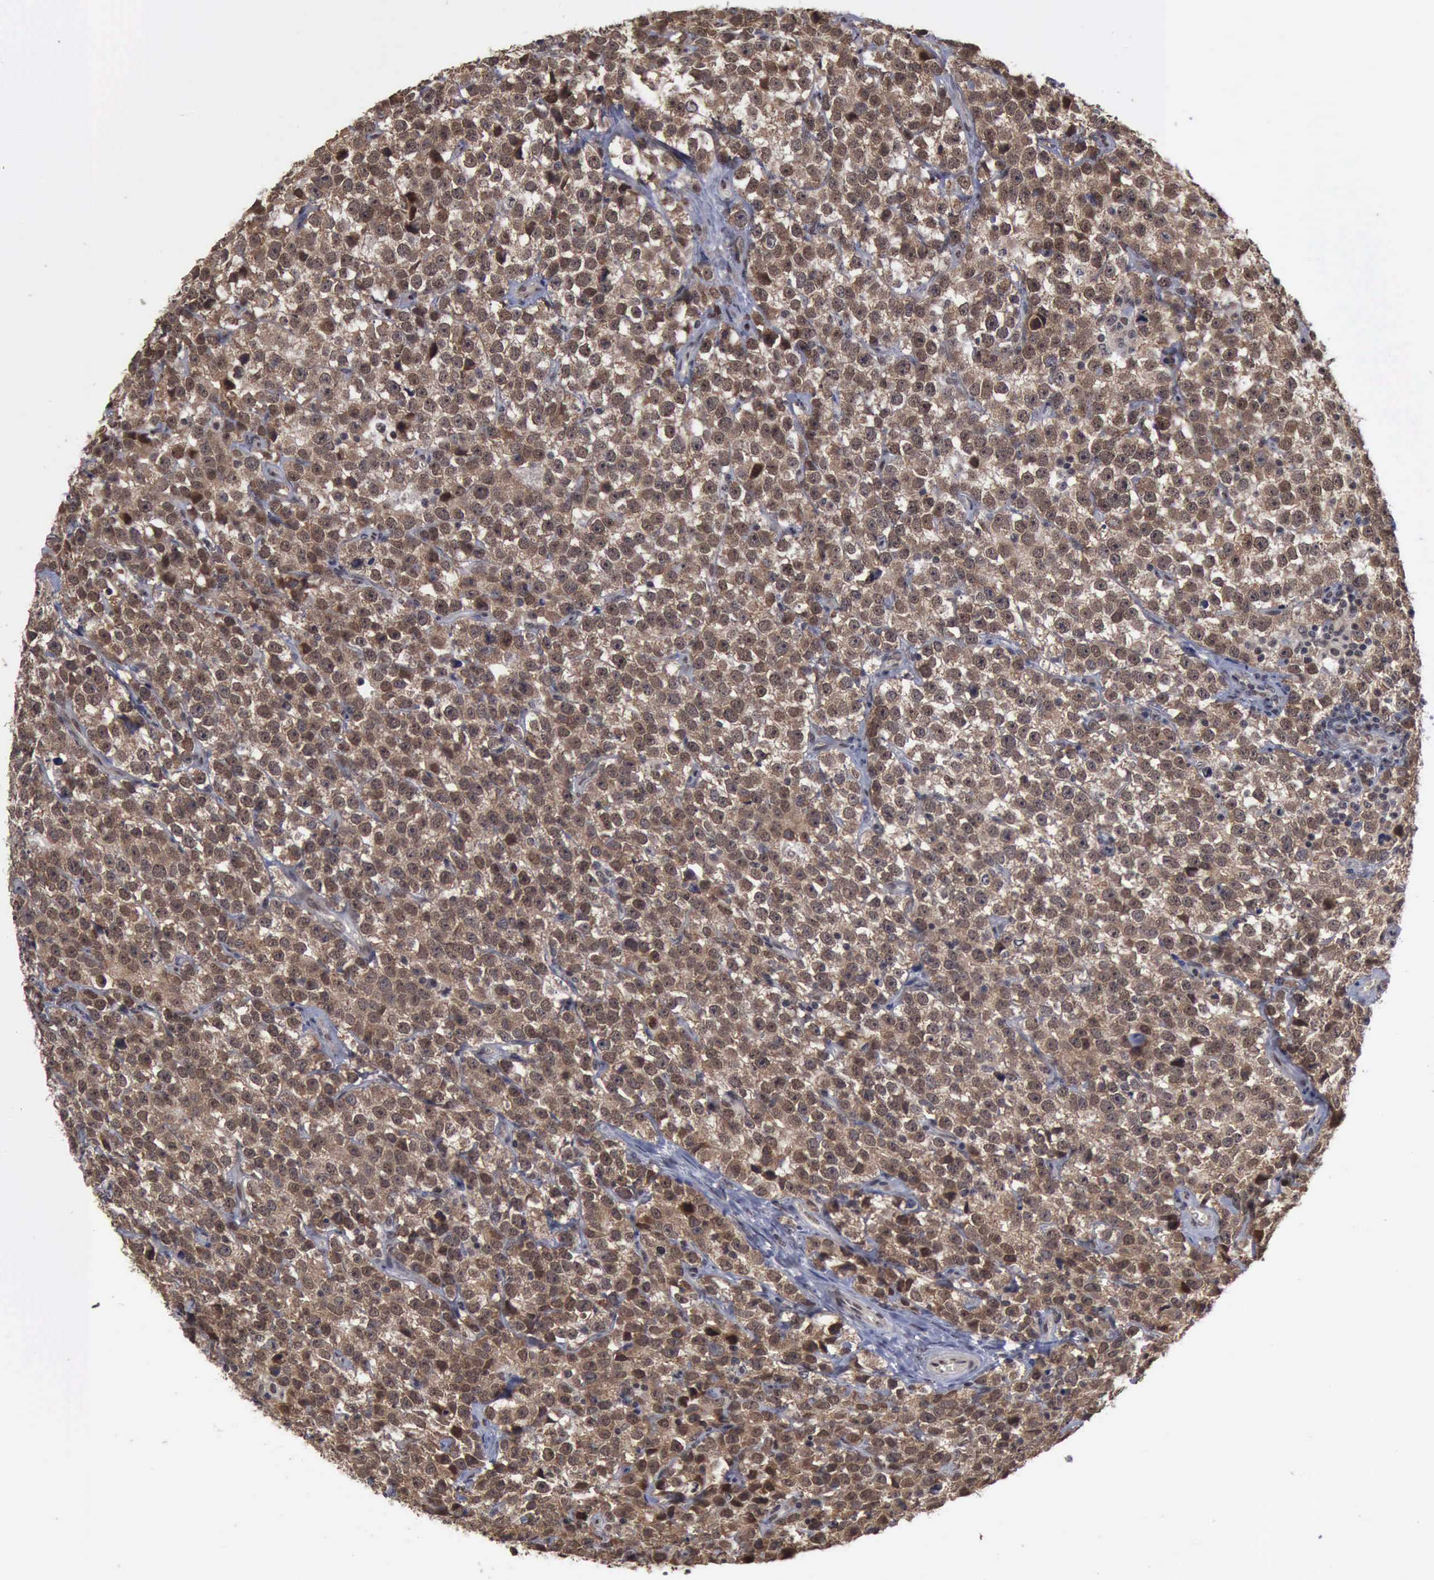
{"staining": {"intensity": "moderate", "quantity": ">75%", "location": "cytoplasmic/membranous,nuclear"}, "tissue": "testis cancer", "cell_type": "Tumor cells", "image_type": "cancer", "snomed": [{"axis": "morphology", "description": "Seminoma, NOS"}, {"axis": "topography", "description": "Testis"}], "caption": "Immunohistochemistry histopathology image of seminoma (testis) stained for a protein (brown), which reveals medium levels of moderate cytoplasmic/membranous and nuclear positivity in approximately >75% of tumor cells.", "gene": "RTCB", "patient": {"sex": "male", "age": 25}}